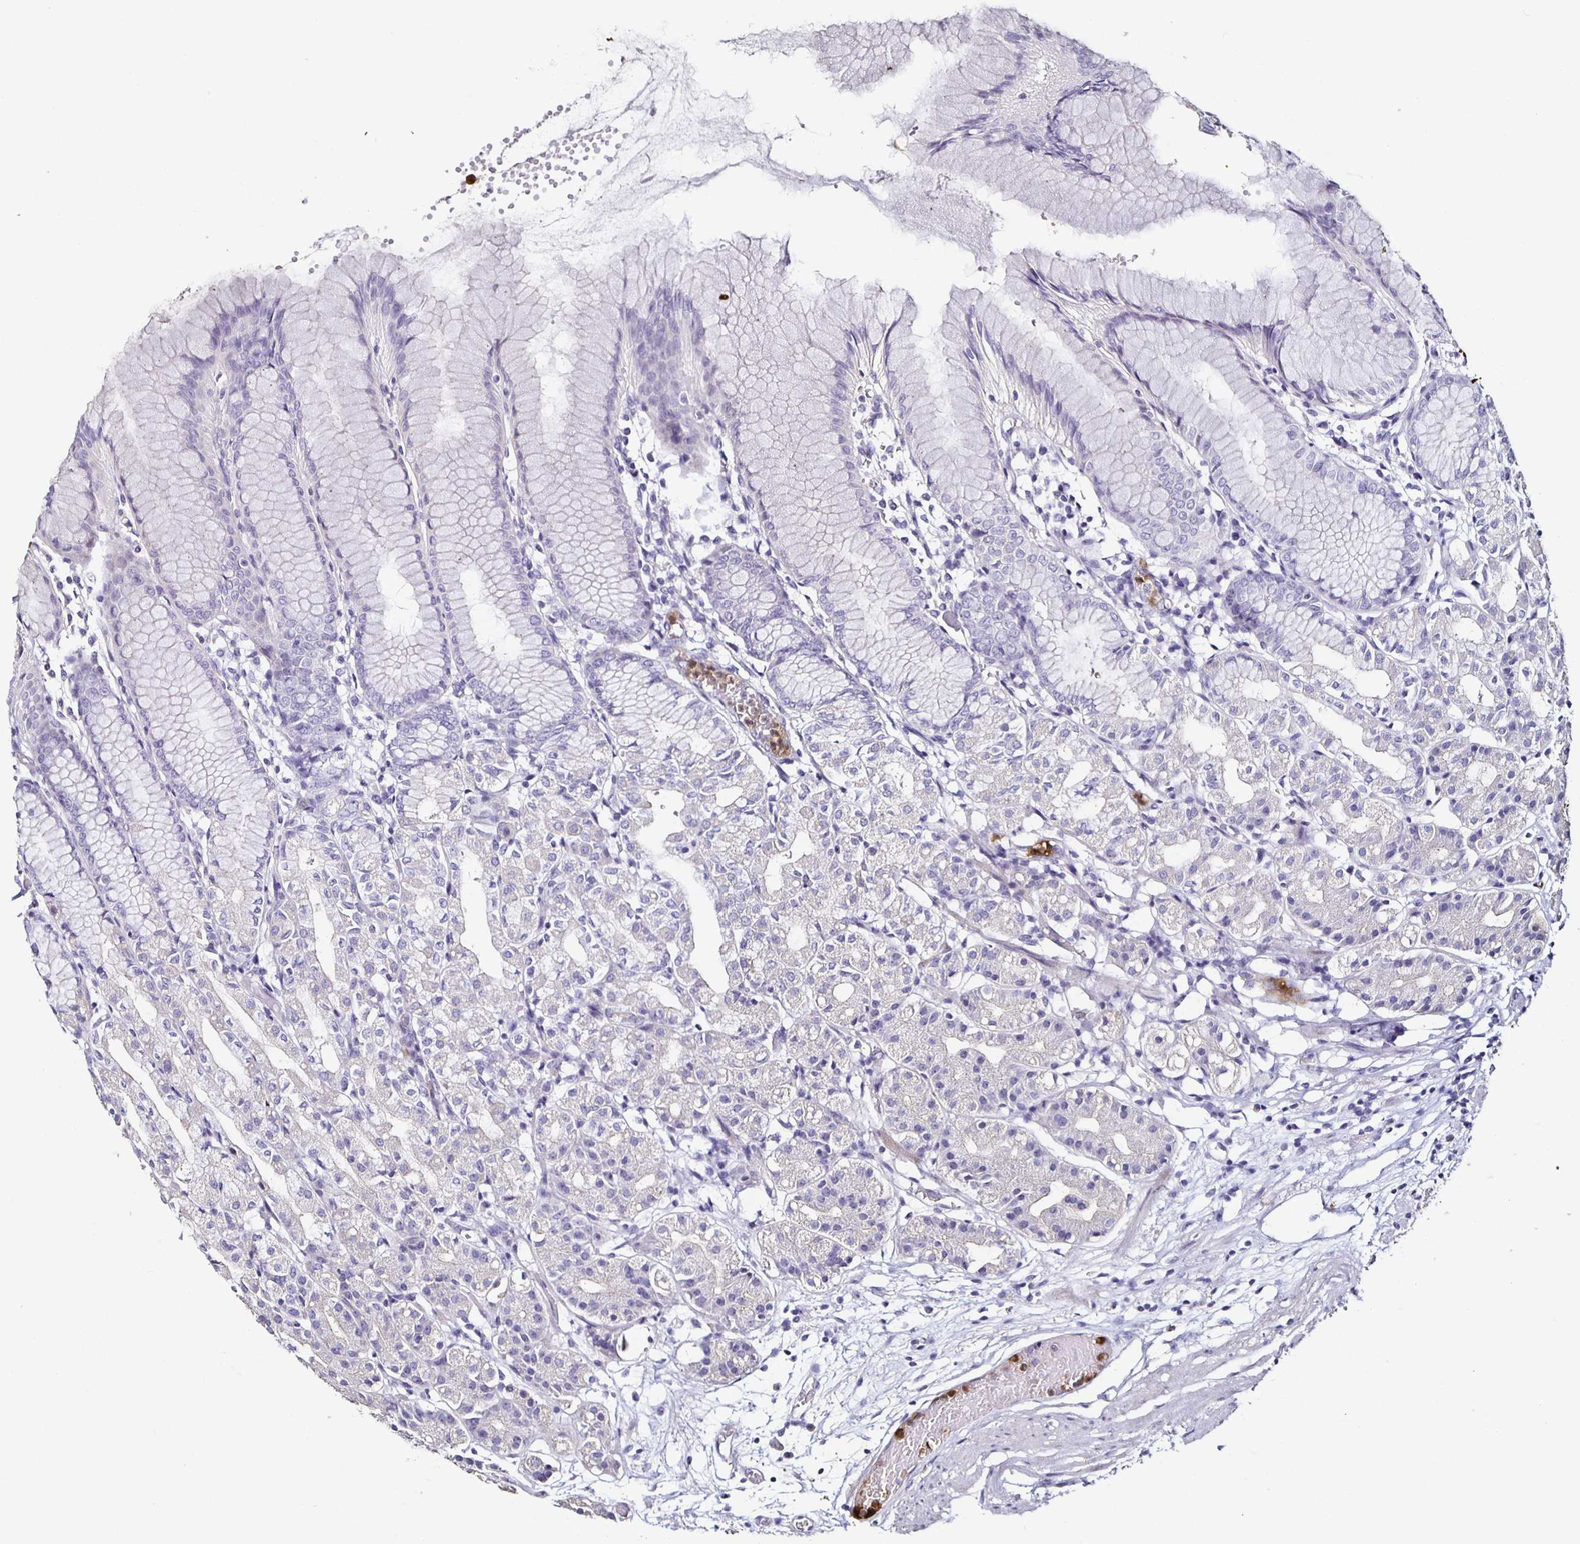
{"staining": {"intensity": "negative", "quantity": "none", "location": "none"}, "tissue": "stomach", "cell_type": "Glandular cells", "image_type": "normal", "snomed": [{"axis": "morphology", "description": "Normal tissue, NOS"}, {"axis": "topography", "description": "Stomach"}], "caption": "This image is of unremarkable stomach stained with immunohistochemistry to label a protein in brown with the nuclei are counter-stained blue. There is no expression in glandular cells. (DAB (3,3'-diaminobenzidine) IHC visualized using brightfield microscopy, high magnification).", "gene": "TLR4", "patient": {"sex": "female", "age": 57}}